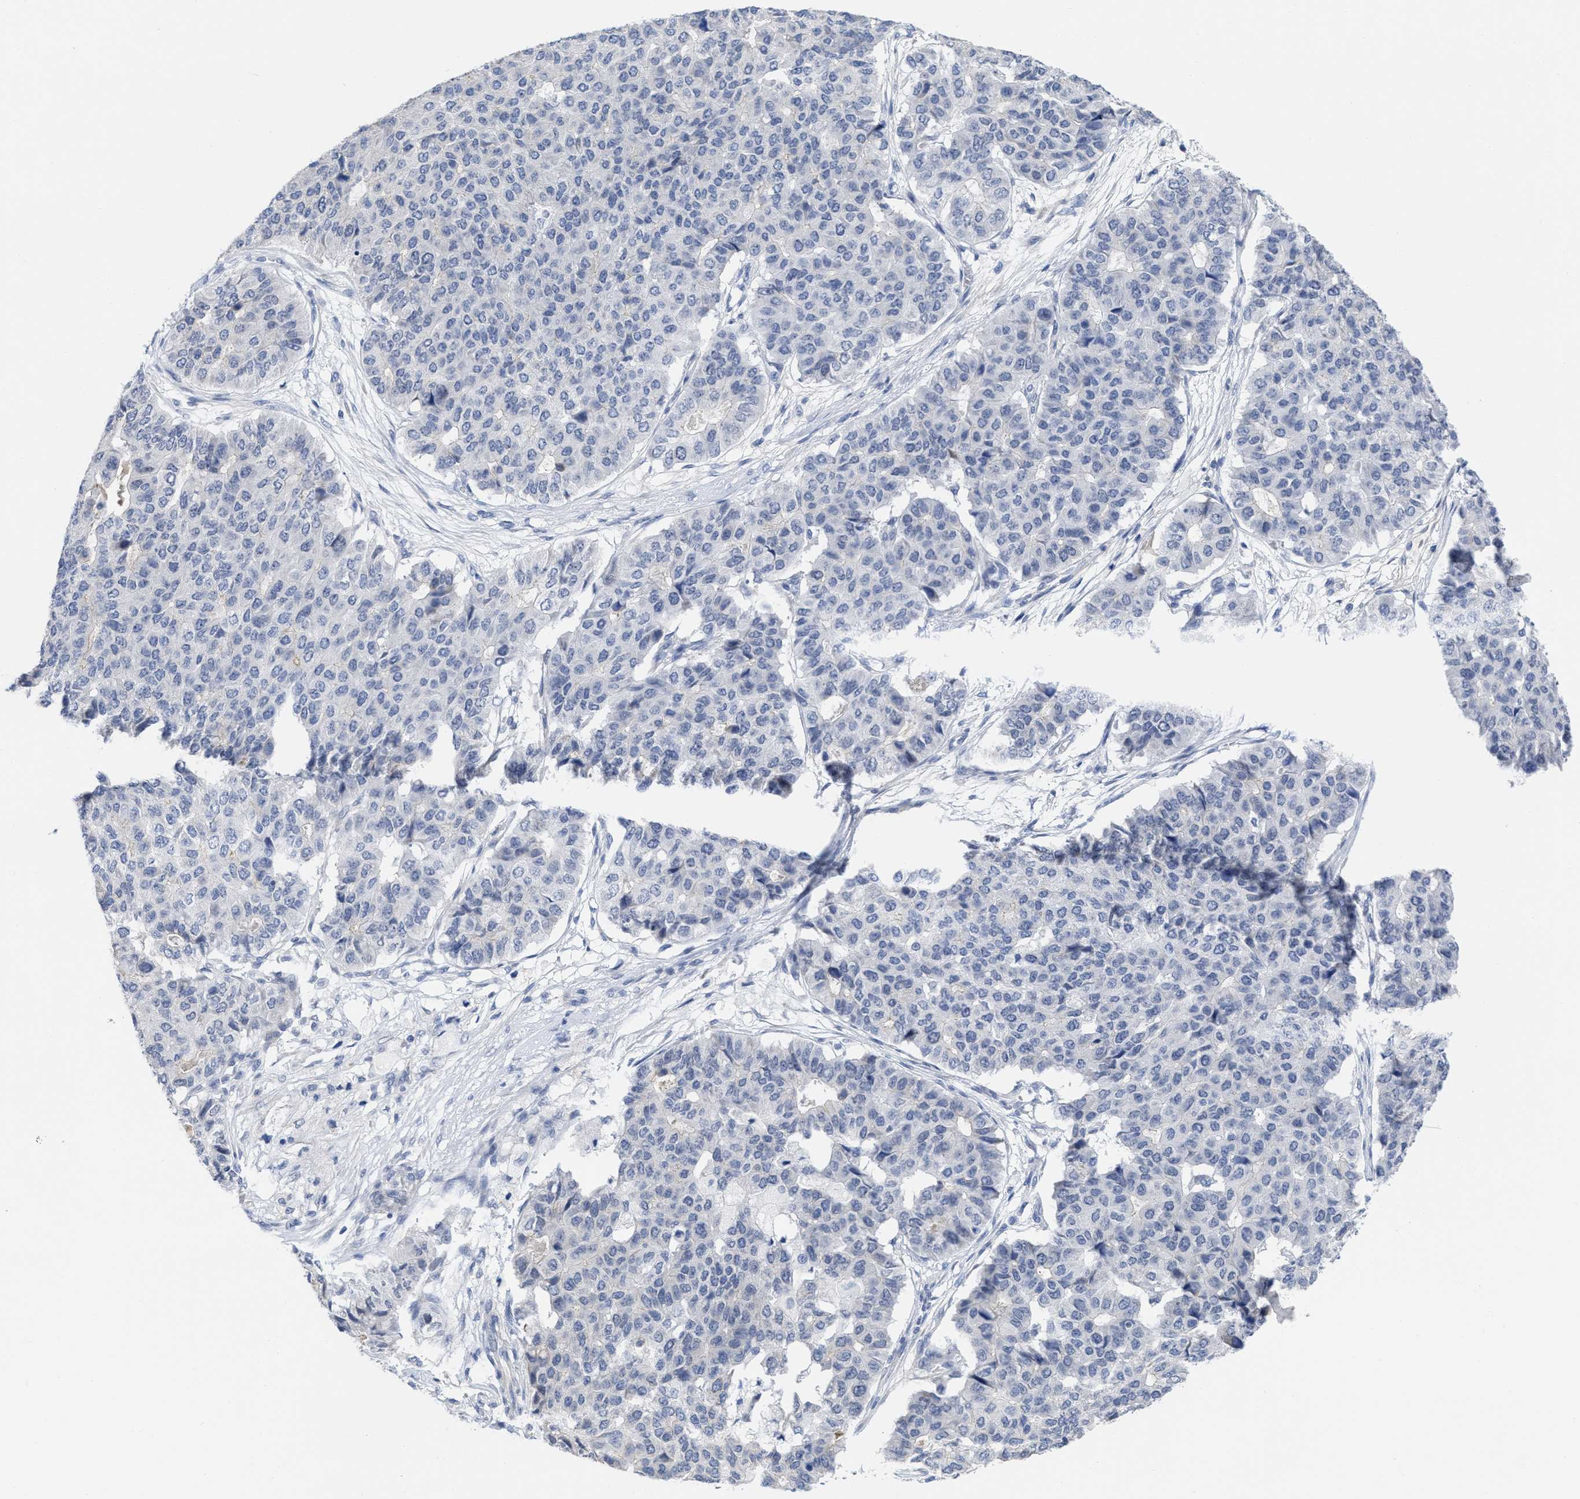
{"staining": {"intensity": "negative", "quantity": "none", "location": "none"}, "tissue": "pancreatic cancer", "cell_type": "Tumor cells", "image_type": "cancer", "snomed": [{"axis": "morphology", "description": "Adenocarcinoma, NOS"}, {"axis": "topography", "description": "Pancreas"}], "caption": "The photomicrograph exhibits no staining of tumor cells in pancreatic cancer (adenocarcinoma). Nuclei are stained in blue.", "gene": "ACKR1", "patient": {"sex": "male", "age": 50}}